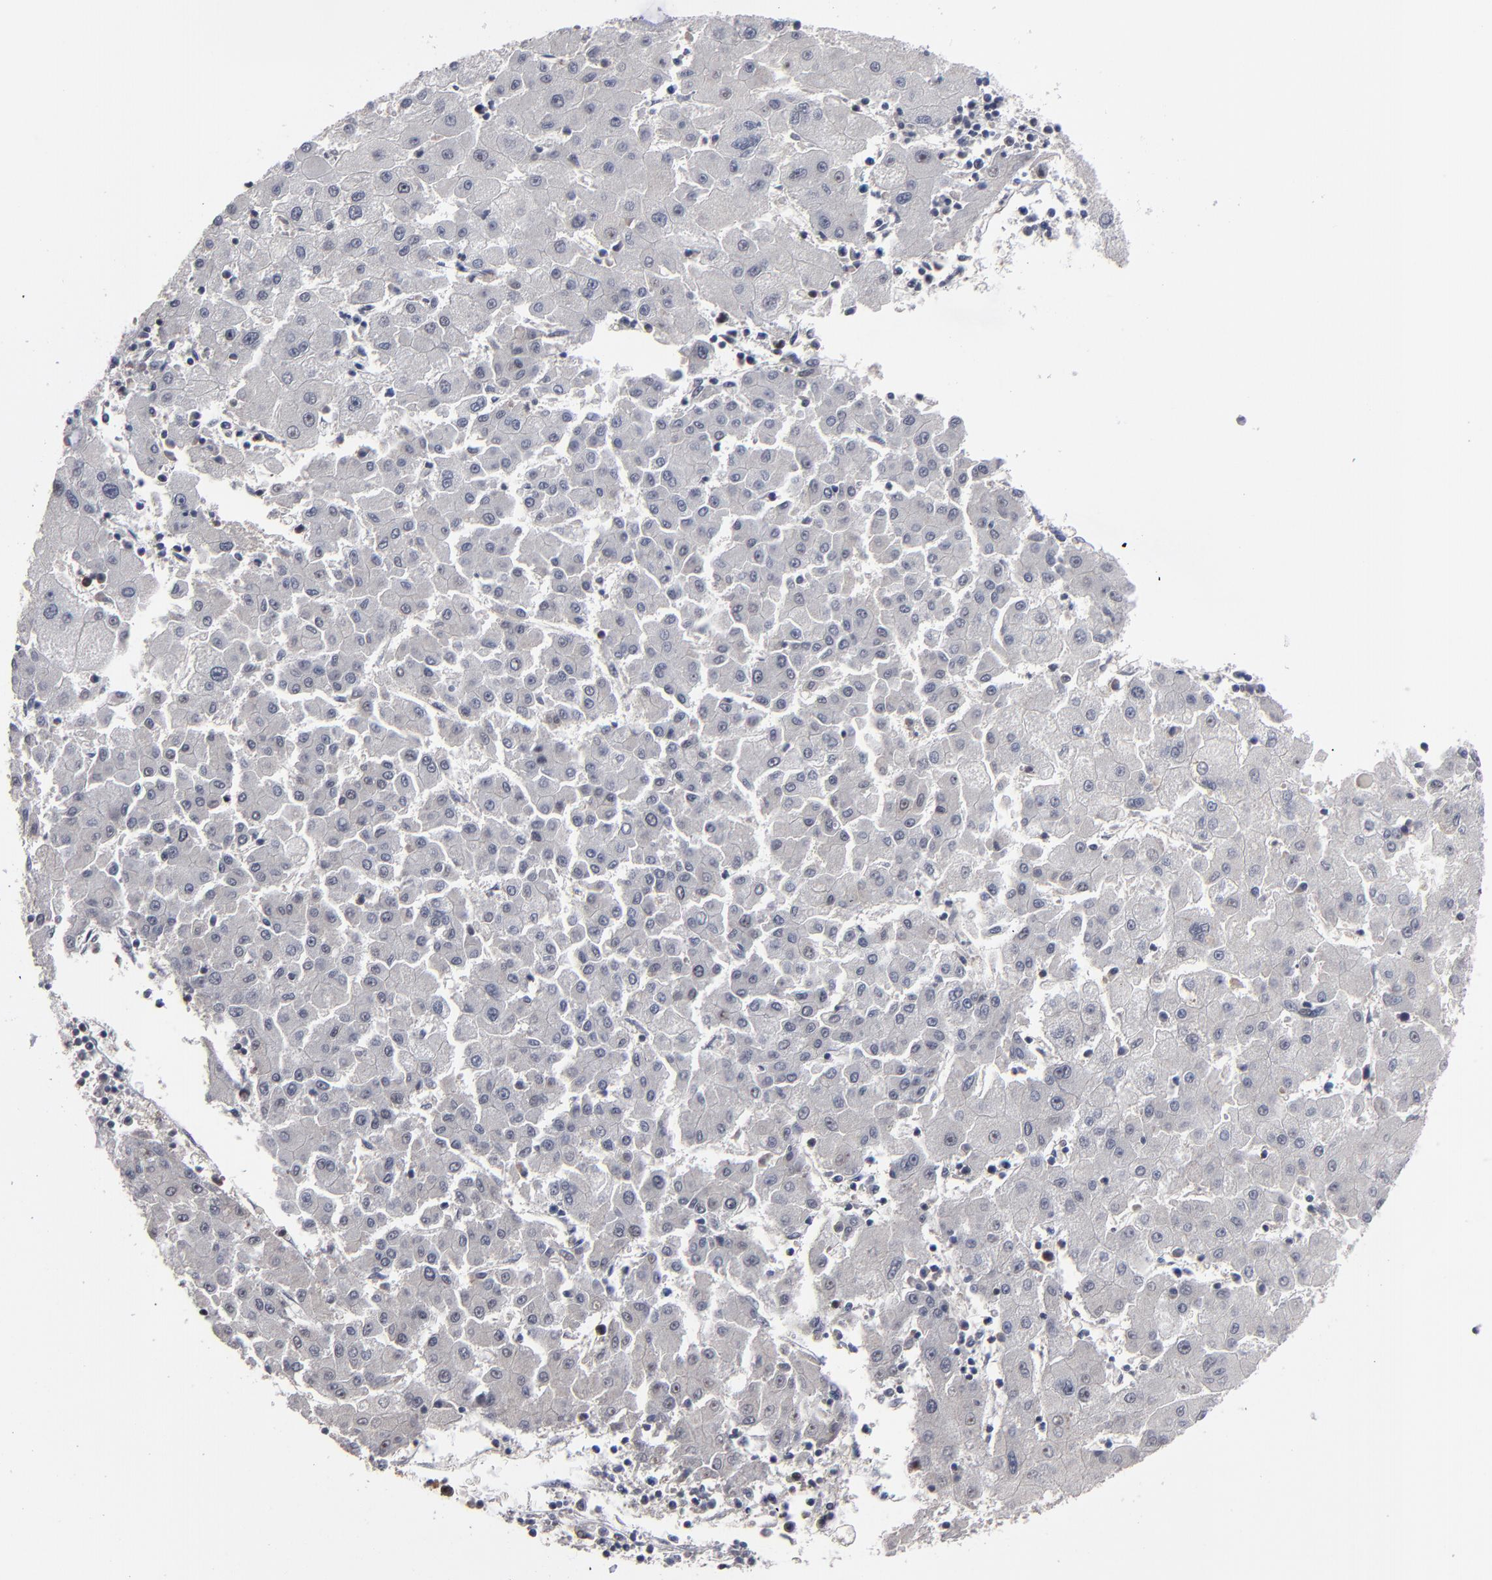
{"staining": {"intensity": "negative", "quantity": "none", "location": "none"}, "tissue": "liver cancer", "cell_type": "Tumor cells", "image_type": "cancer", "snomed": [{"axis": "morphology", "description": "Carcinoma, Hepatocellular, NOS"}, {"axis": "topography", "description": "Liver"}], "caption": "Immunohistochemistry of human hepatocellular carcinoma (liver) displays no positivity in tumor cells.", "gene": "SSRP1", "patient": {"sex": "male", "age": 72}}